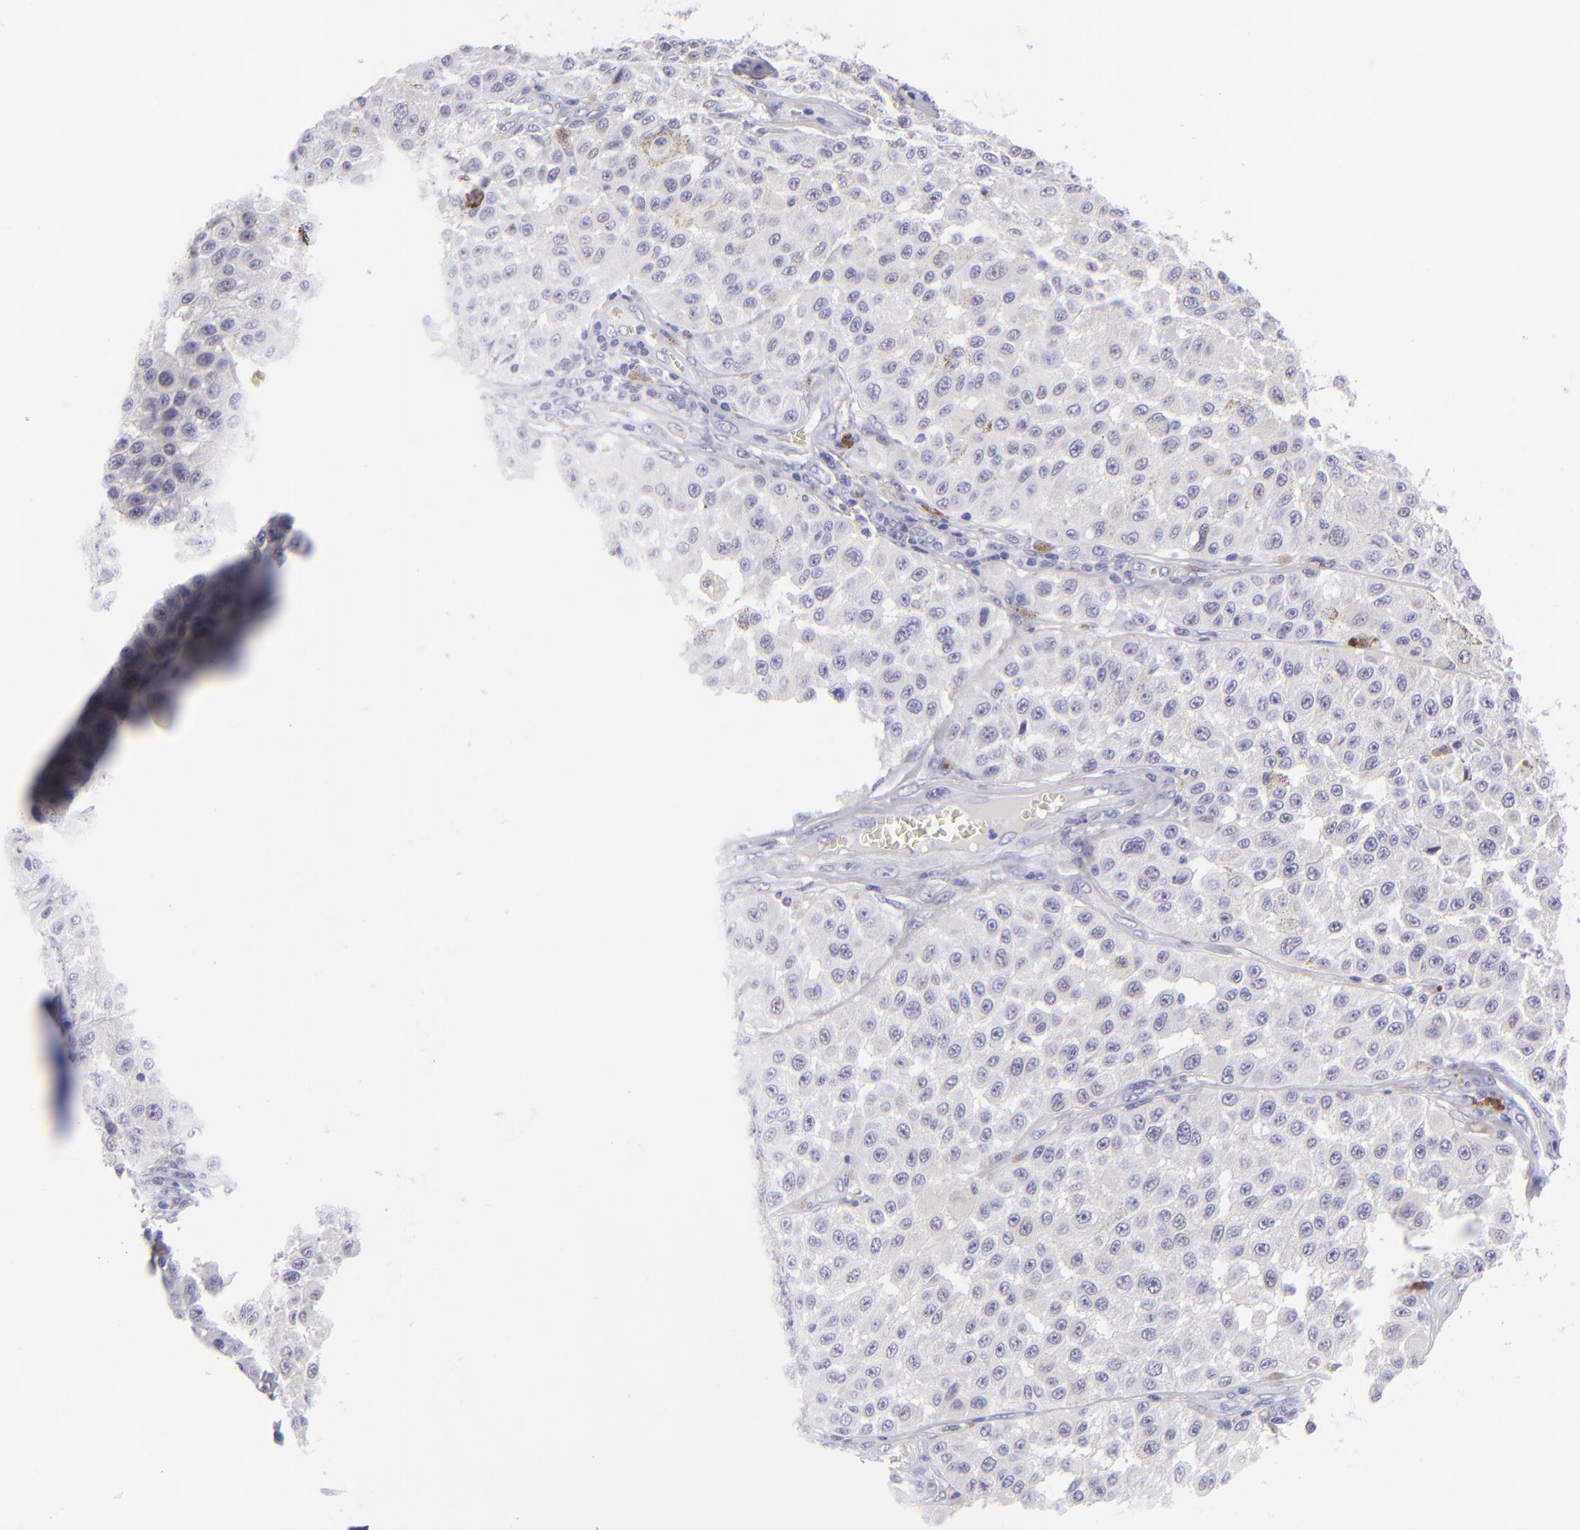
{"staining": {"intensity": "negative", "quantity": "none", "location": "none"}, "tissue": "melanoma", "cell_type": "Tumor cells", "image_type": "cancer", "snomed": [{"axis": "morphology", "description": "Malignant melanoma, NOS"}, {"axis": "topography", "description": "Skin"}], "caption": "DAB (3,3'-diaminobenzidine) immunohistochemical staining of human malignant melanoma demonstrates no significant expression in tumor cells.", "gene": "SLC1A3", "patient": {"sex": "female", "age": 64}}